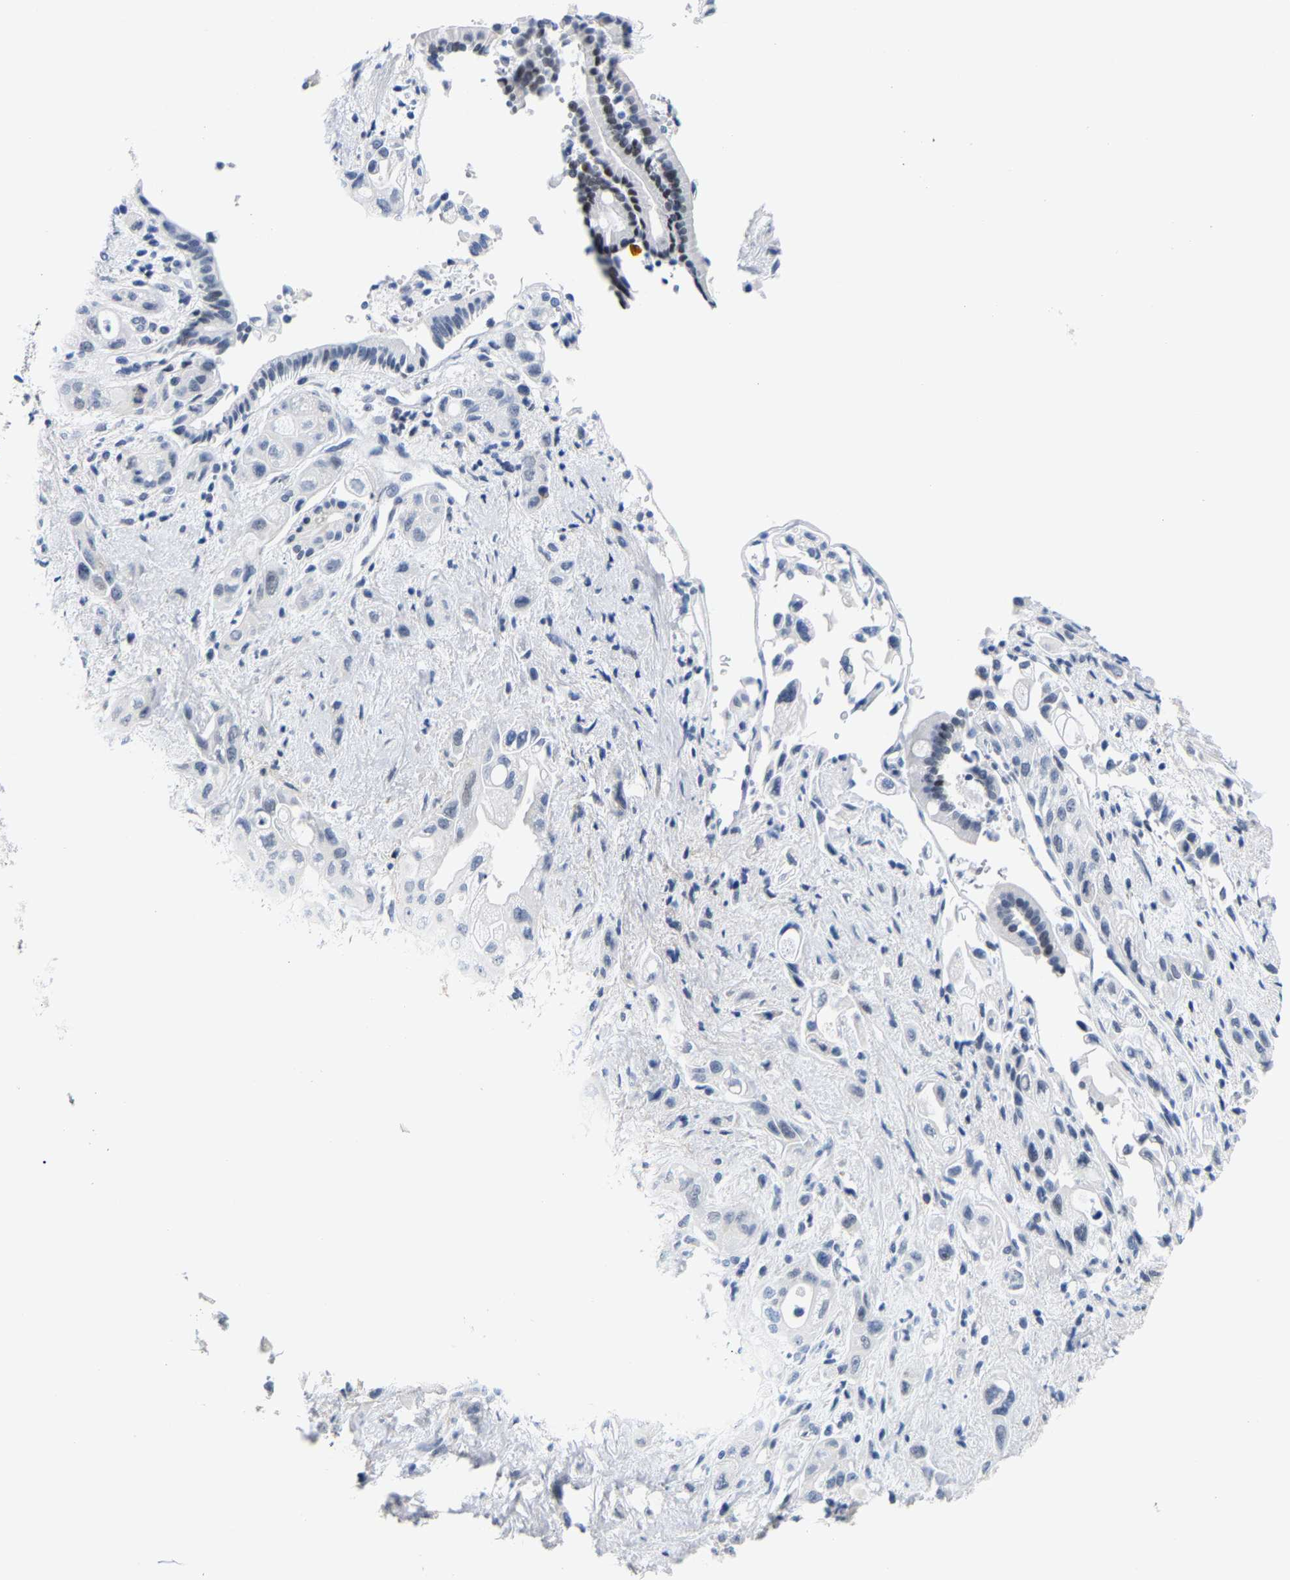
{"staining": {"intensity": "negative", "quantity": "none", "location": "none"}, "tissue": "pancreatic cancer", "cell_type": "Tumor cells", "image_type": "cancer", "snomed": [{"axis": "morphology", "description": "Adenocarcinoma, NOS"}, {"axis": "topography", "description": "Pancreas"}], "caption": "A high-resolution image shows immunohistochemistry (IHC) staining of pancreatic adenocarcinoma, which displays no significant expression in tumor cells.", "gene": "FAM180A", "patient": {"sex": "female", "age": 66}}